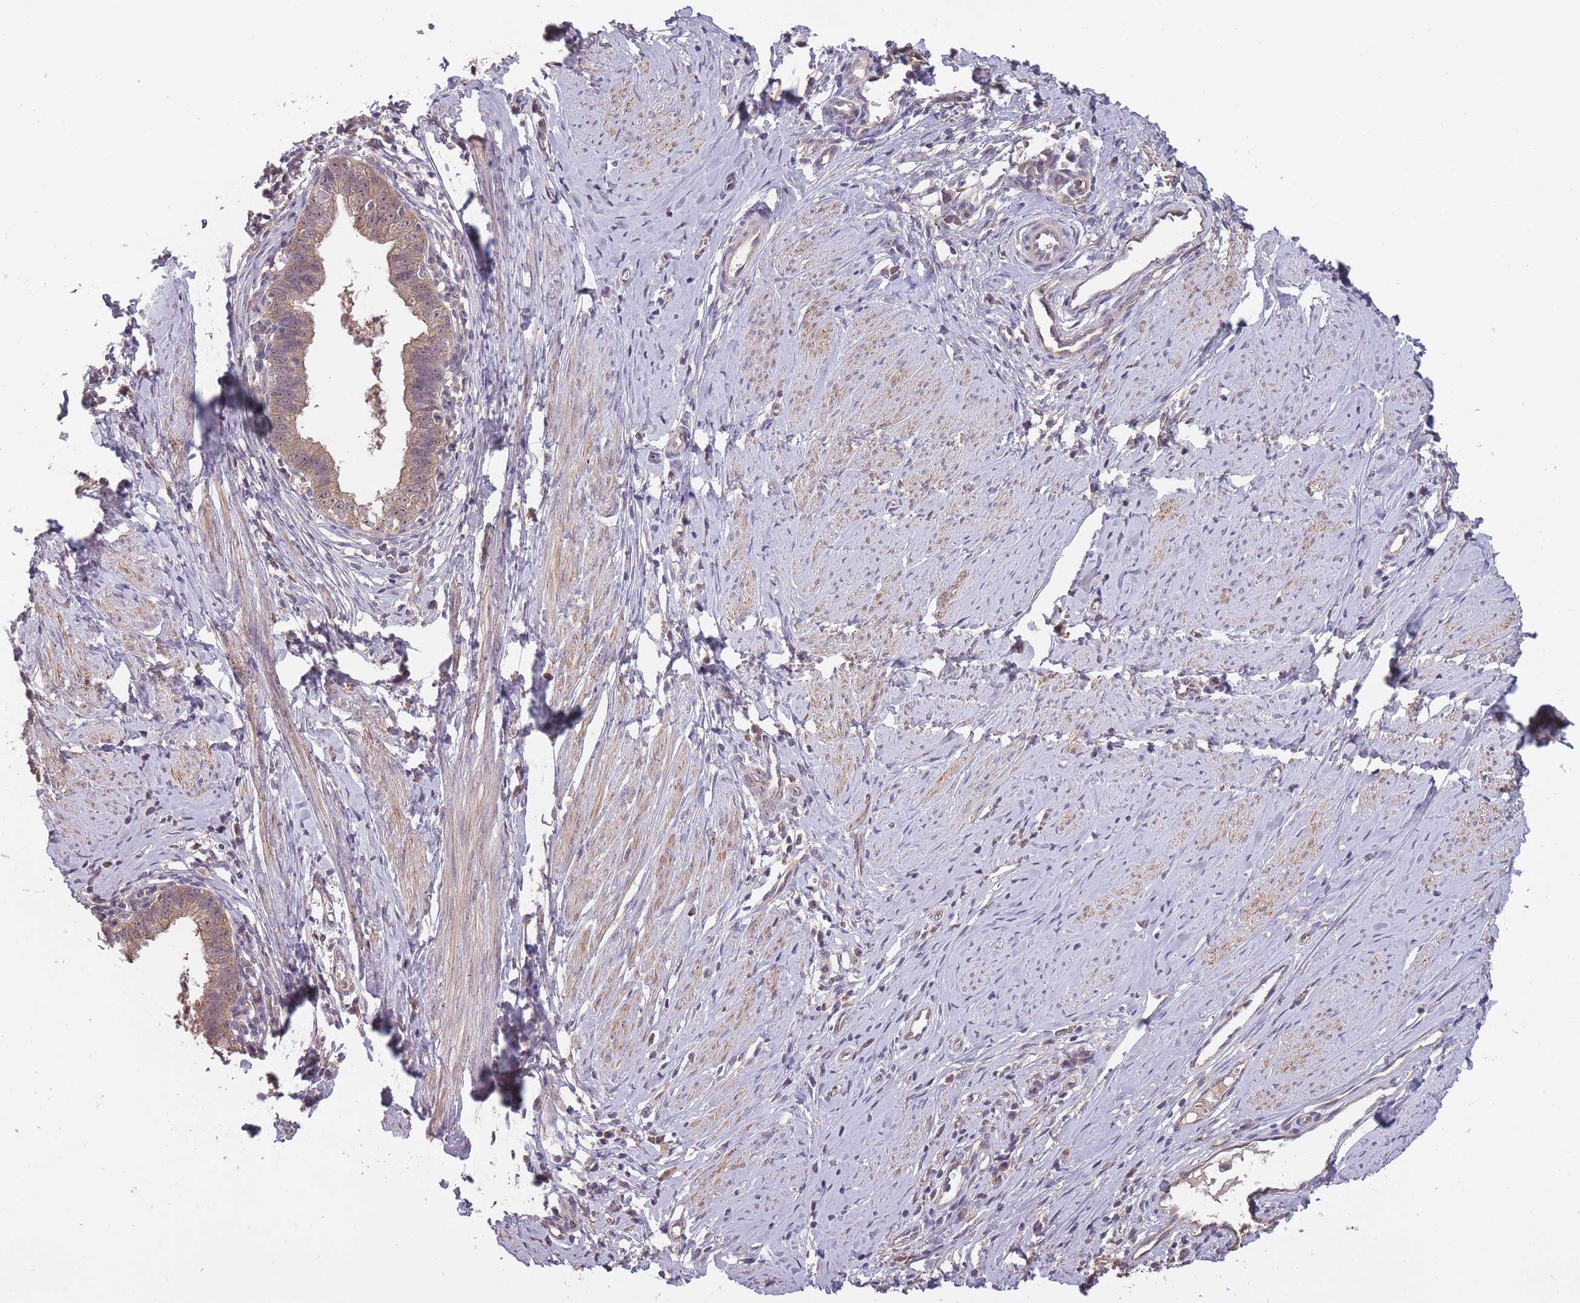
{"staining": {"intensity": "moderate", "quantity": ">75%", "location": "cytoplasmic/membranous,nuclear"}, "tissue": "cervical cancer", "cell_type": "Tumor cells", "image_type": "cancer", "snomed": [{"axis": "morphology", "description": "Adenocarcinoma, NOS"}, {"axis": "topography", "description": "Cervix"}], "caption": "This photomicrograph demonstrates IHC staining of cervical cancer, with medium moderate cytoplasmic/membranous and nuclear positivity in about >75% of tumor cells.", "gene": "KIAA1755", "patient": {"sex": "female", "age": 36}}